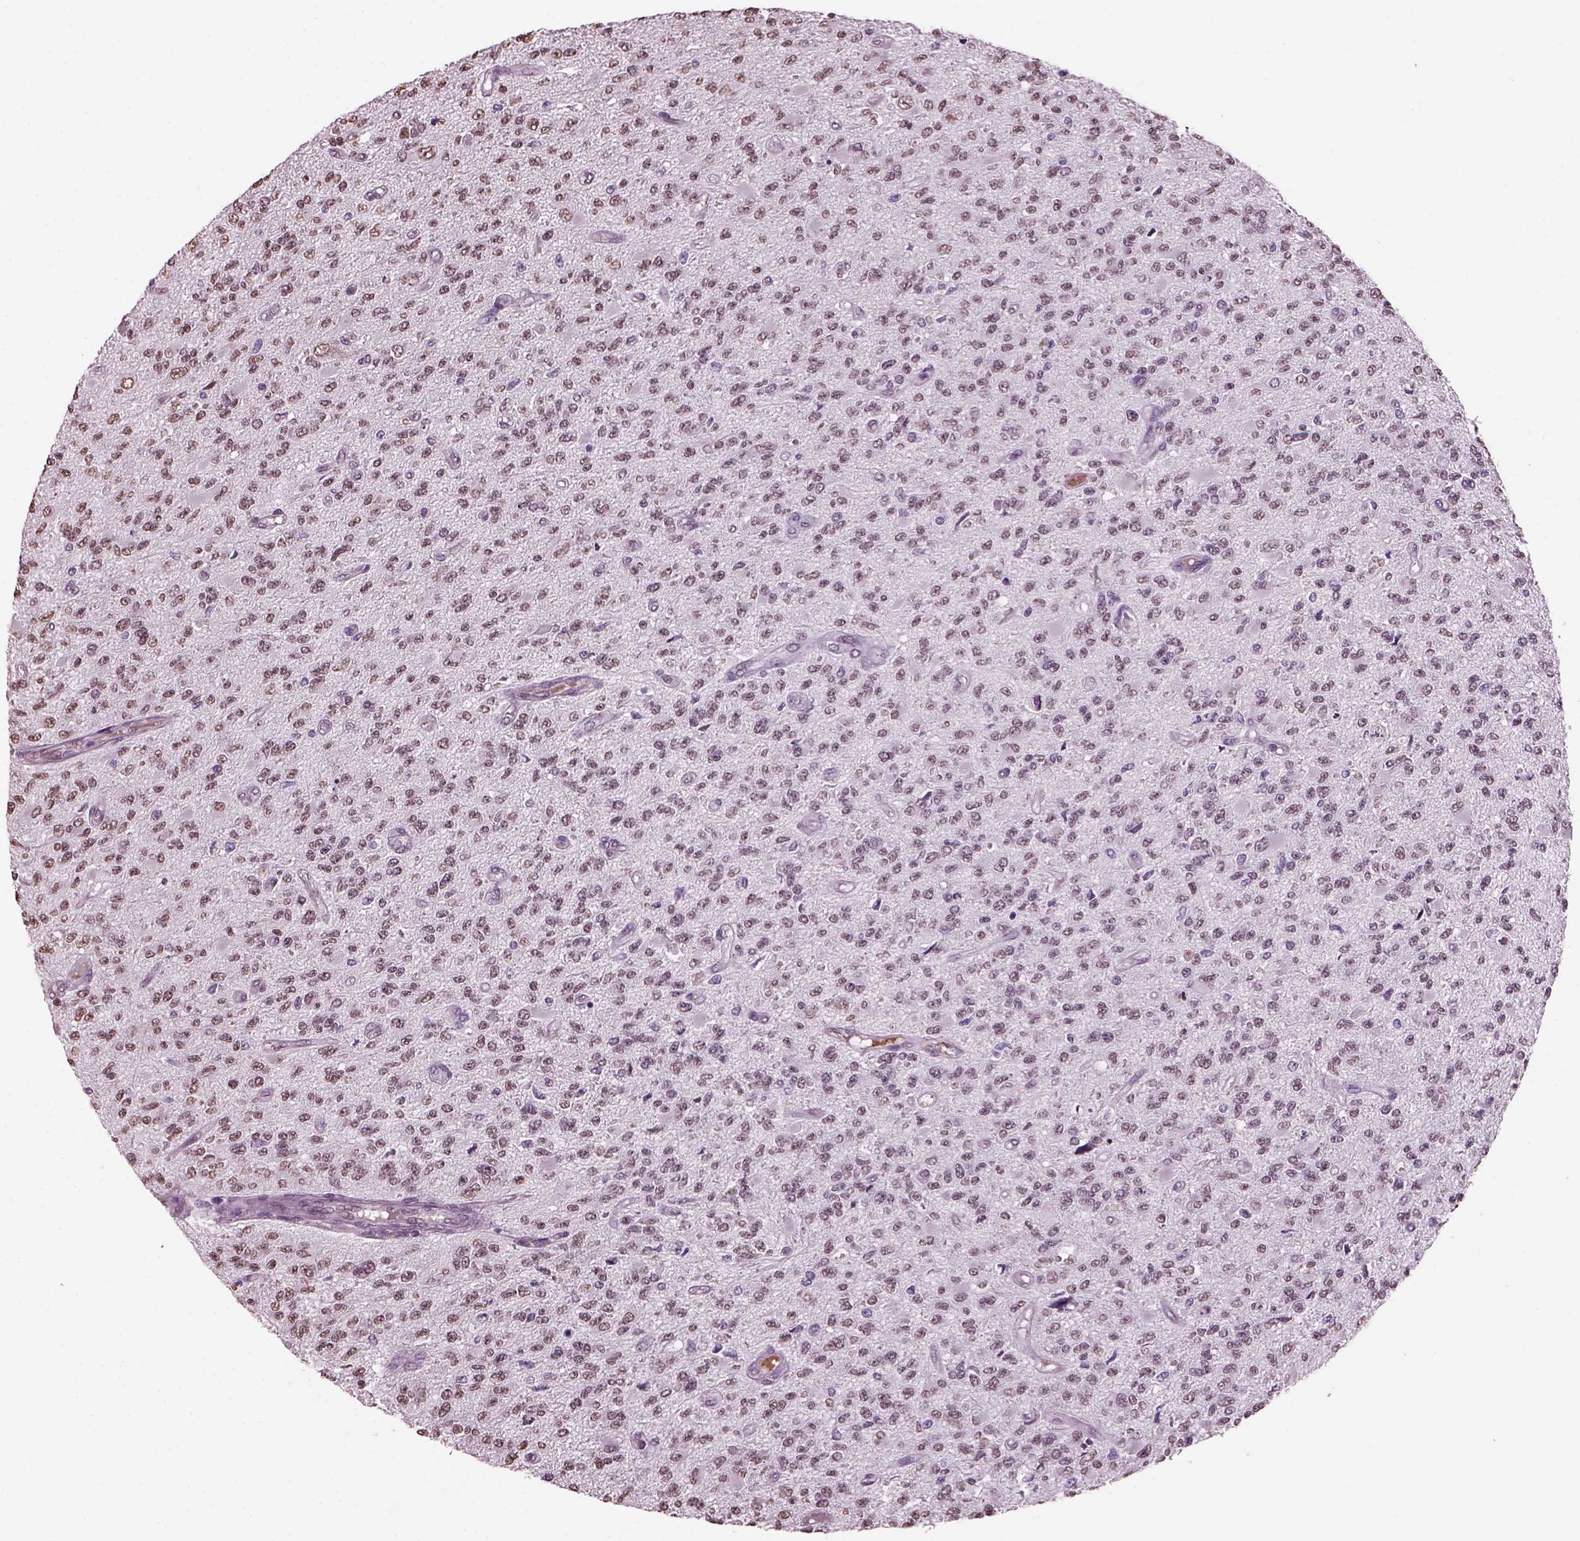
{"staining": {"intensity": "weak", "quantity": "25%-75%", "location": "nuclear"}, "tissue": "glioma", "cell_type": "Tumor cells", "image_type": "cancer", "snomed": [{"axis": "morphology", "description": "Glioma, malignant, High grade"}, {"axis": "topography", "description": "Brain"}], "caption": "Immunohistochemistry (IHC) of glioma demonstrates low levels of weak nuclear expression in approximately 25%-75% of tumor cells. (Stains: DAB in brown, nuclei in blue, Microscopy: brightfield microscopy at high magnification).", "gene": "KRTAP3-2", "patient": {"sex": "female", "age": 63}}